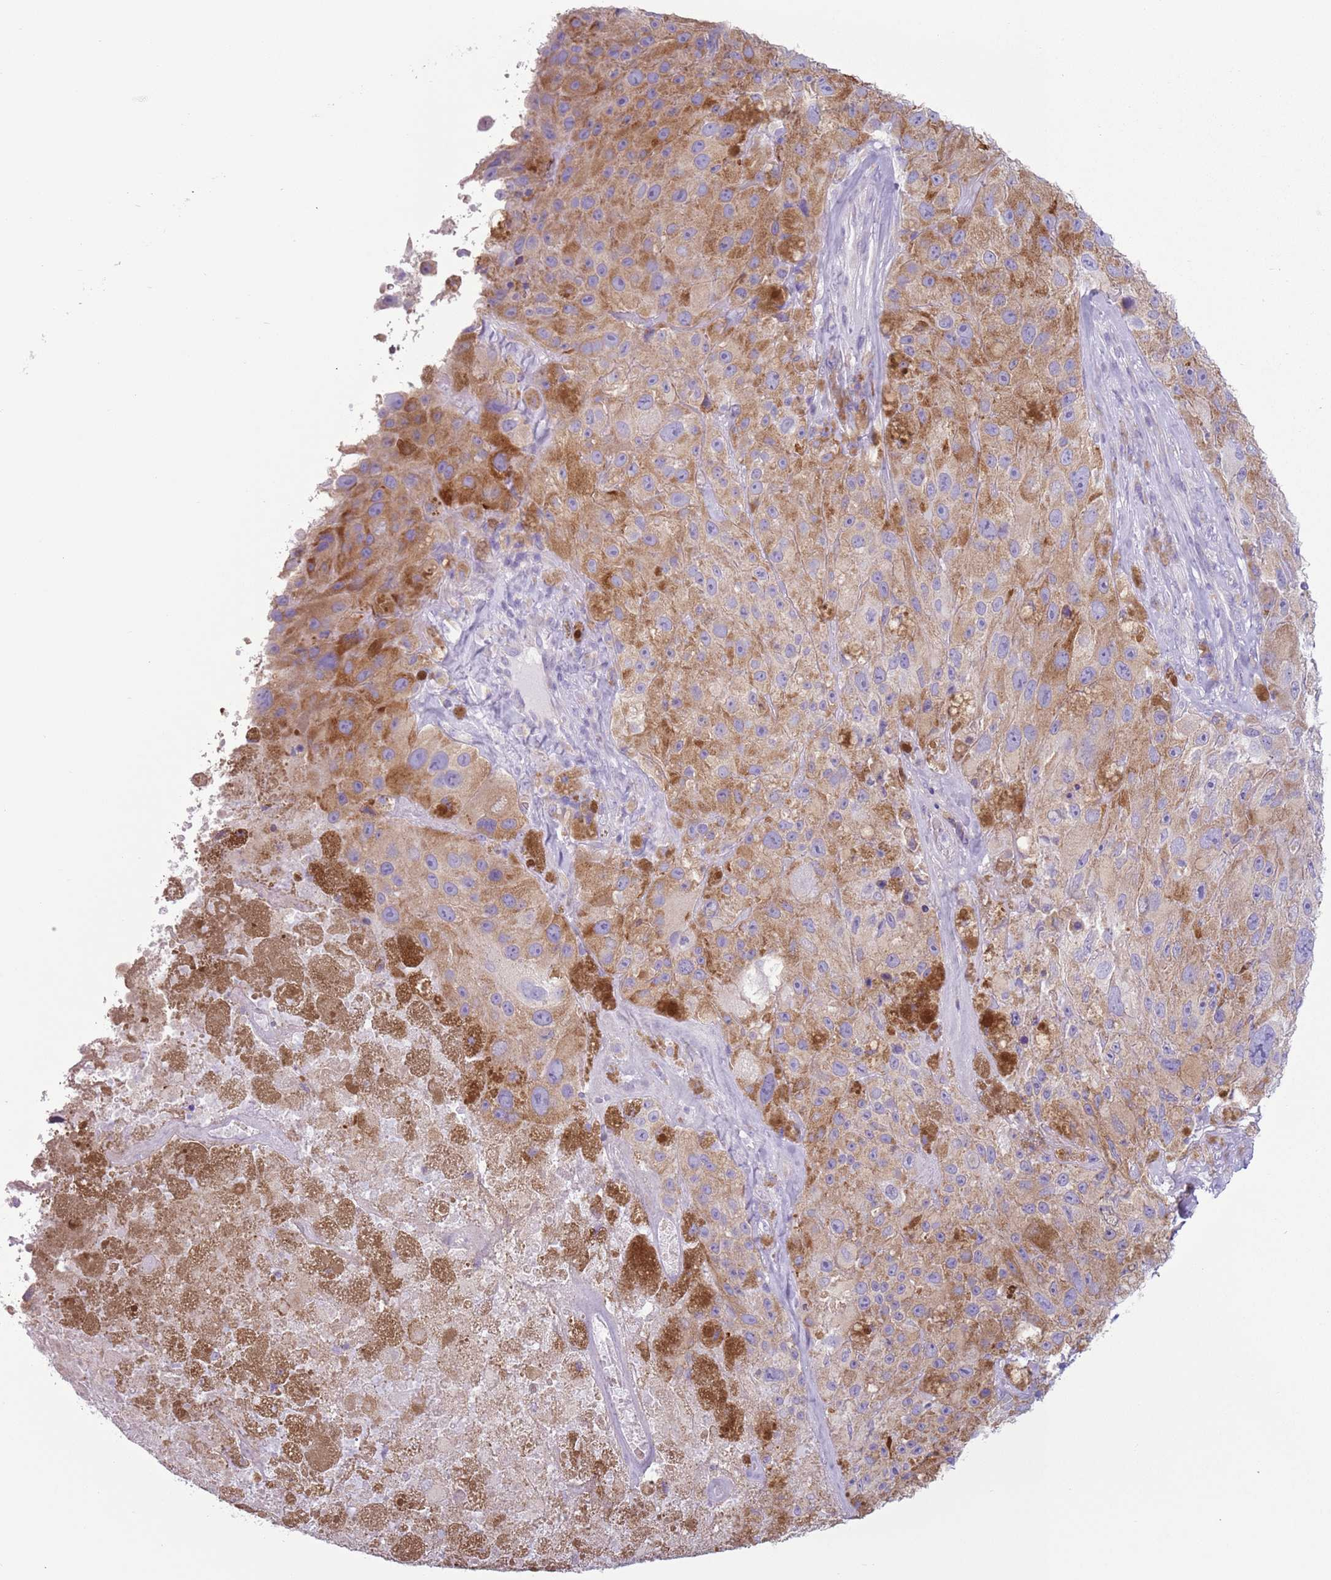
{"staining": {"intensity": "moderate", "quantity": ">75%", "location": "cytoplasmic/membranous"}, "tissue": "melanoma", "cell_type": "Tumor cells", "image_type": "cancer", "snomed": [{"axis": "morphology", "description": "Malignant melanoma, Metastatic site"}, {"axis": "topography", "description": "Lymph node"}], "caption": "Immunohistochemical staining of human melanoma displays medium levels of moderate cytoplasmic/membranous protein expression in about >75% of tumor cells. (DAB IHC with brightfield microscopy, high magnification).", "gene": "HYOU1", "patient": {"sex": "male", "age": 62}}